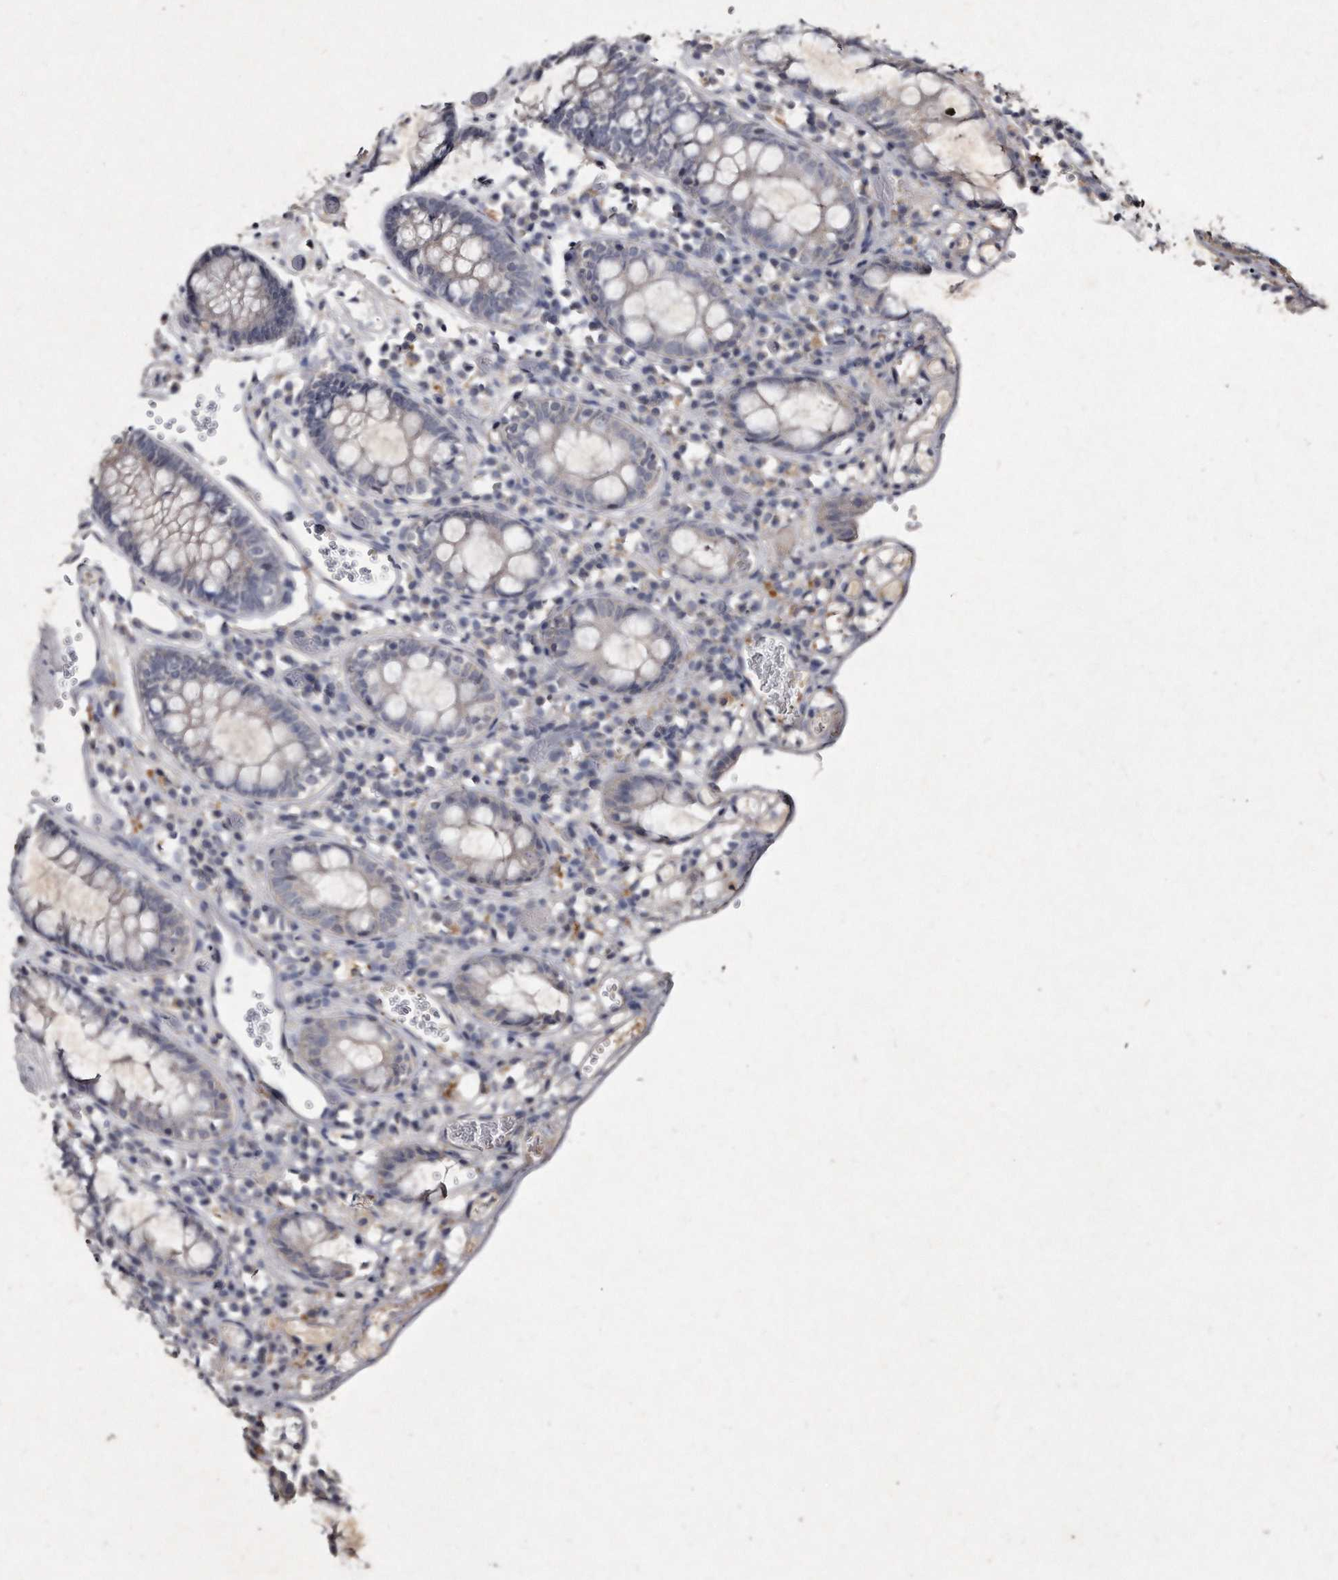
{"staining": {"intensity": "negative", "quantity": "none", "location": "none"}, "tissue": "colon", "cell_type": "Endothelial cells", "image_type": "normal", "snomed": [{"axis": "morphology", "description": "Normal tissue, NOS"}, {"axis": "topography", "description": "Colon"}], "caption": "The image displays no staining of endothelial cells in normal colon.", "gene": "KLHDC3", "patient": {"sex": "male", "age": 14}}